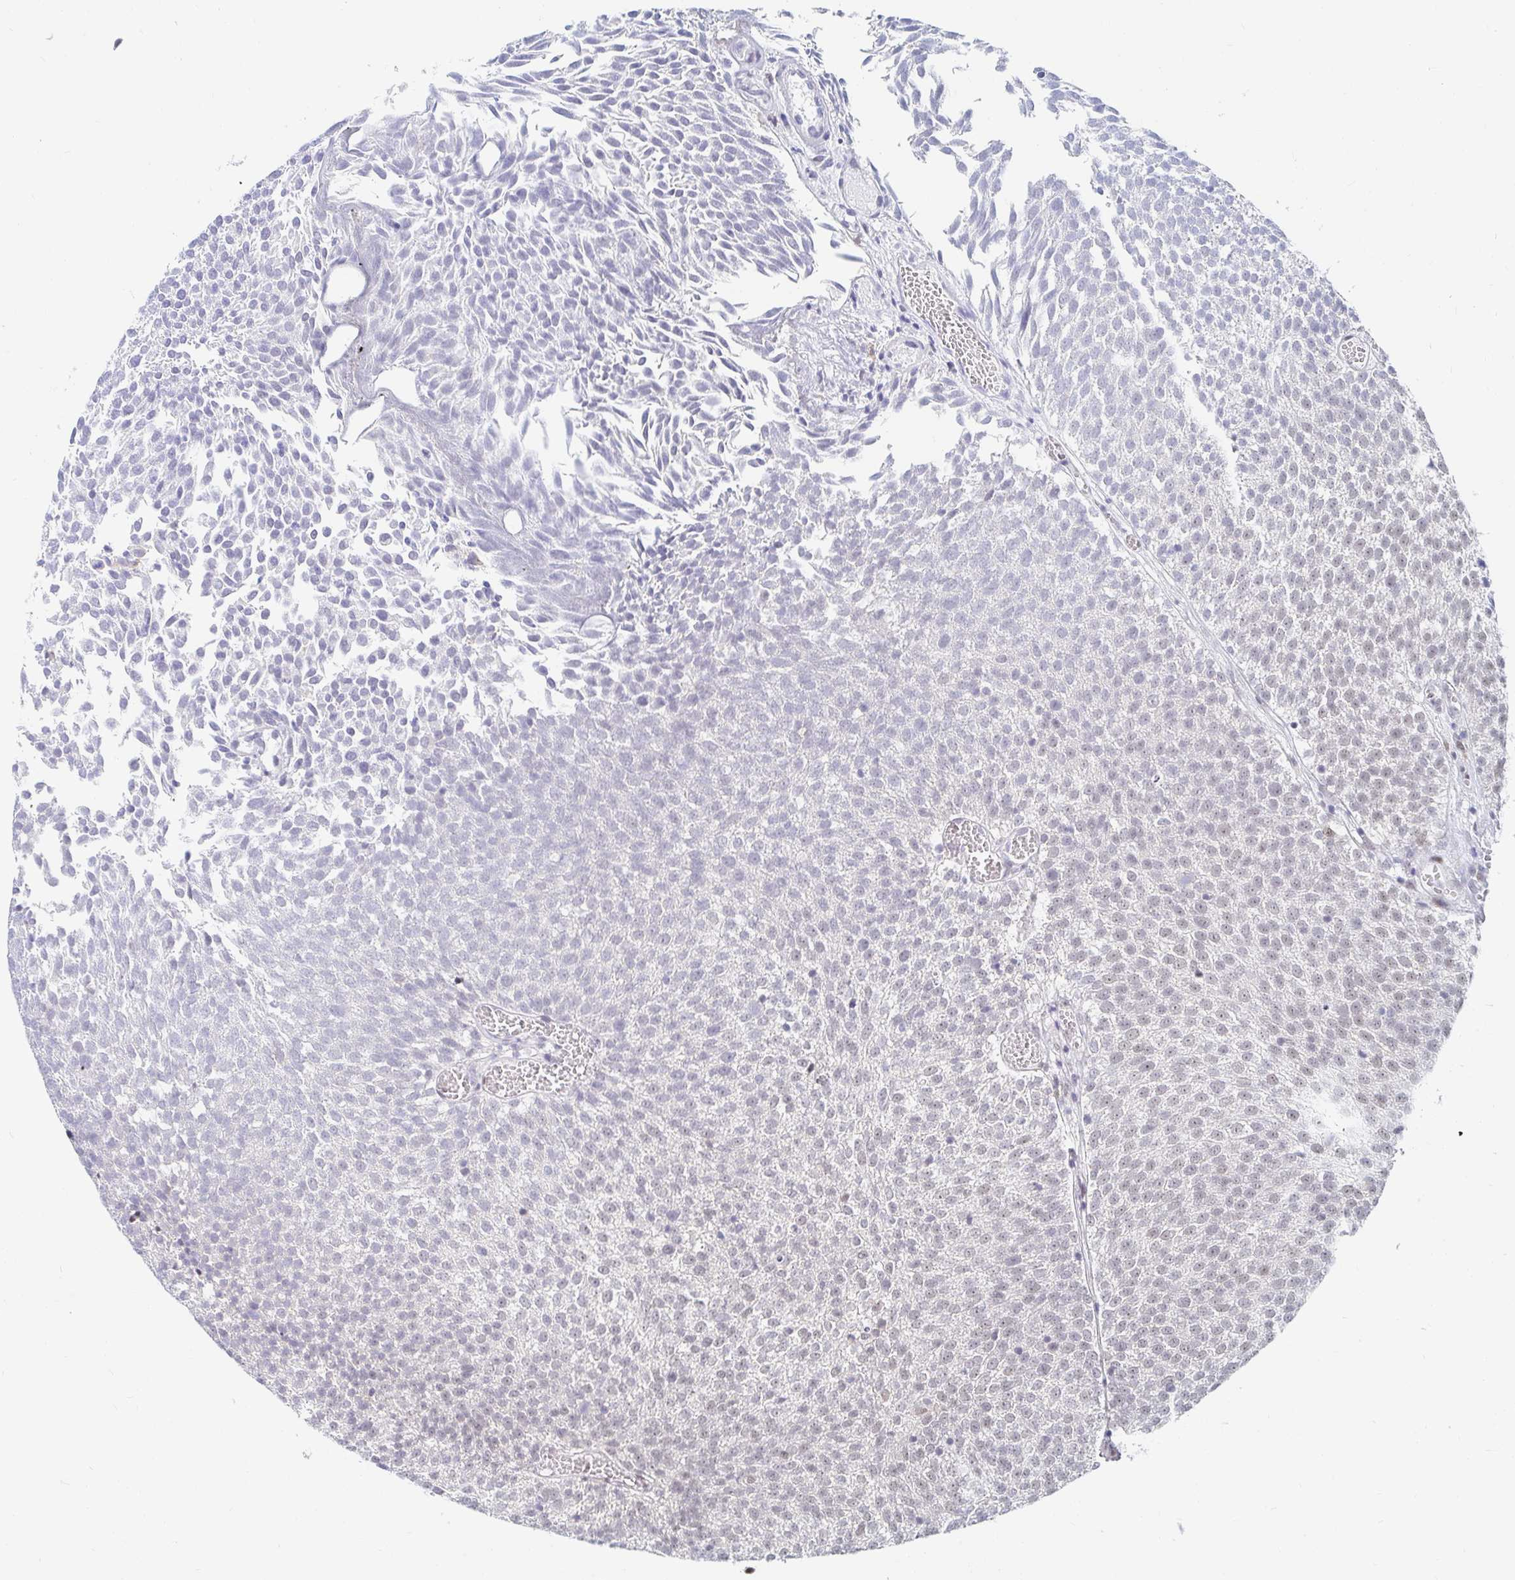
{"staining": {"intensity": "moderate", "quantity": "<25%", "location": "nuclear"}, "tissue": "urothelial cancer", "cell_type": "Tumor cells", "image_type": "cancer", "snomed": [{"axis": "morphology", "description": "Urothelial carcinoma, Low grade"}, {"axis": "topography", "description": "Urinary bladder"}], "caption": "IHC photomicrograph of human urothelial cancer stained for a protein (brown), which shows low levels of moderate nuclear staining in about <25% of tumor cells.", "gene": "COL28A1", "patient": {"sex": "female", "age": 79}}